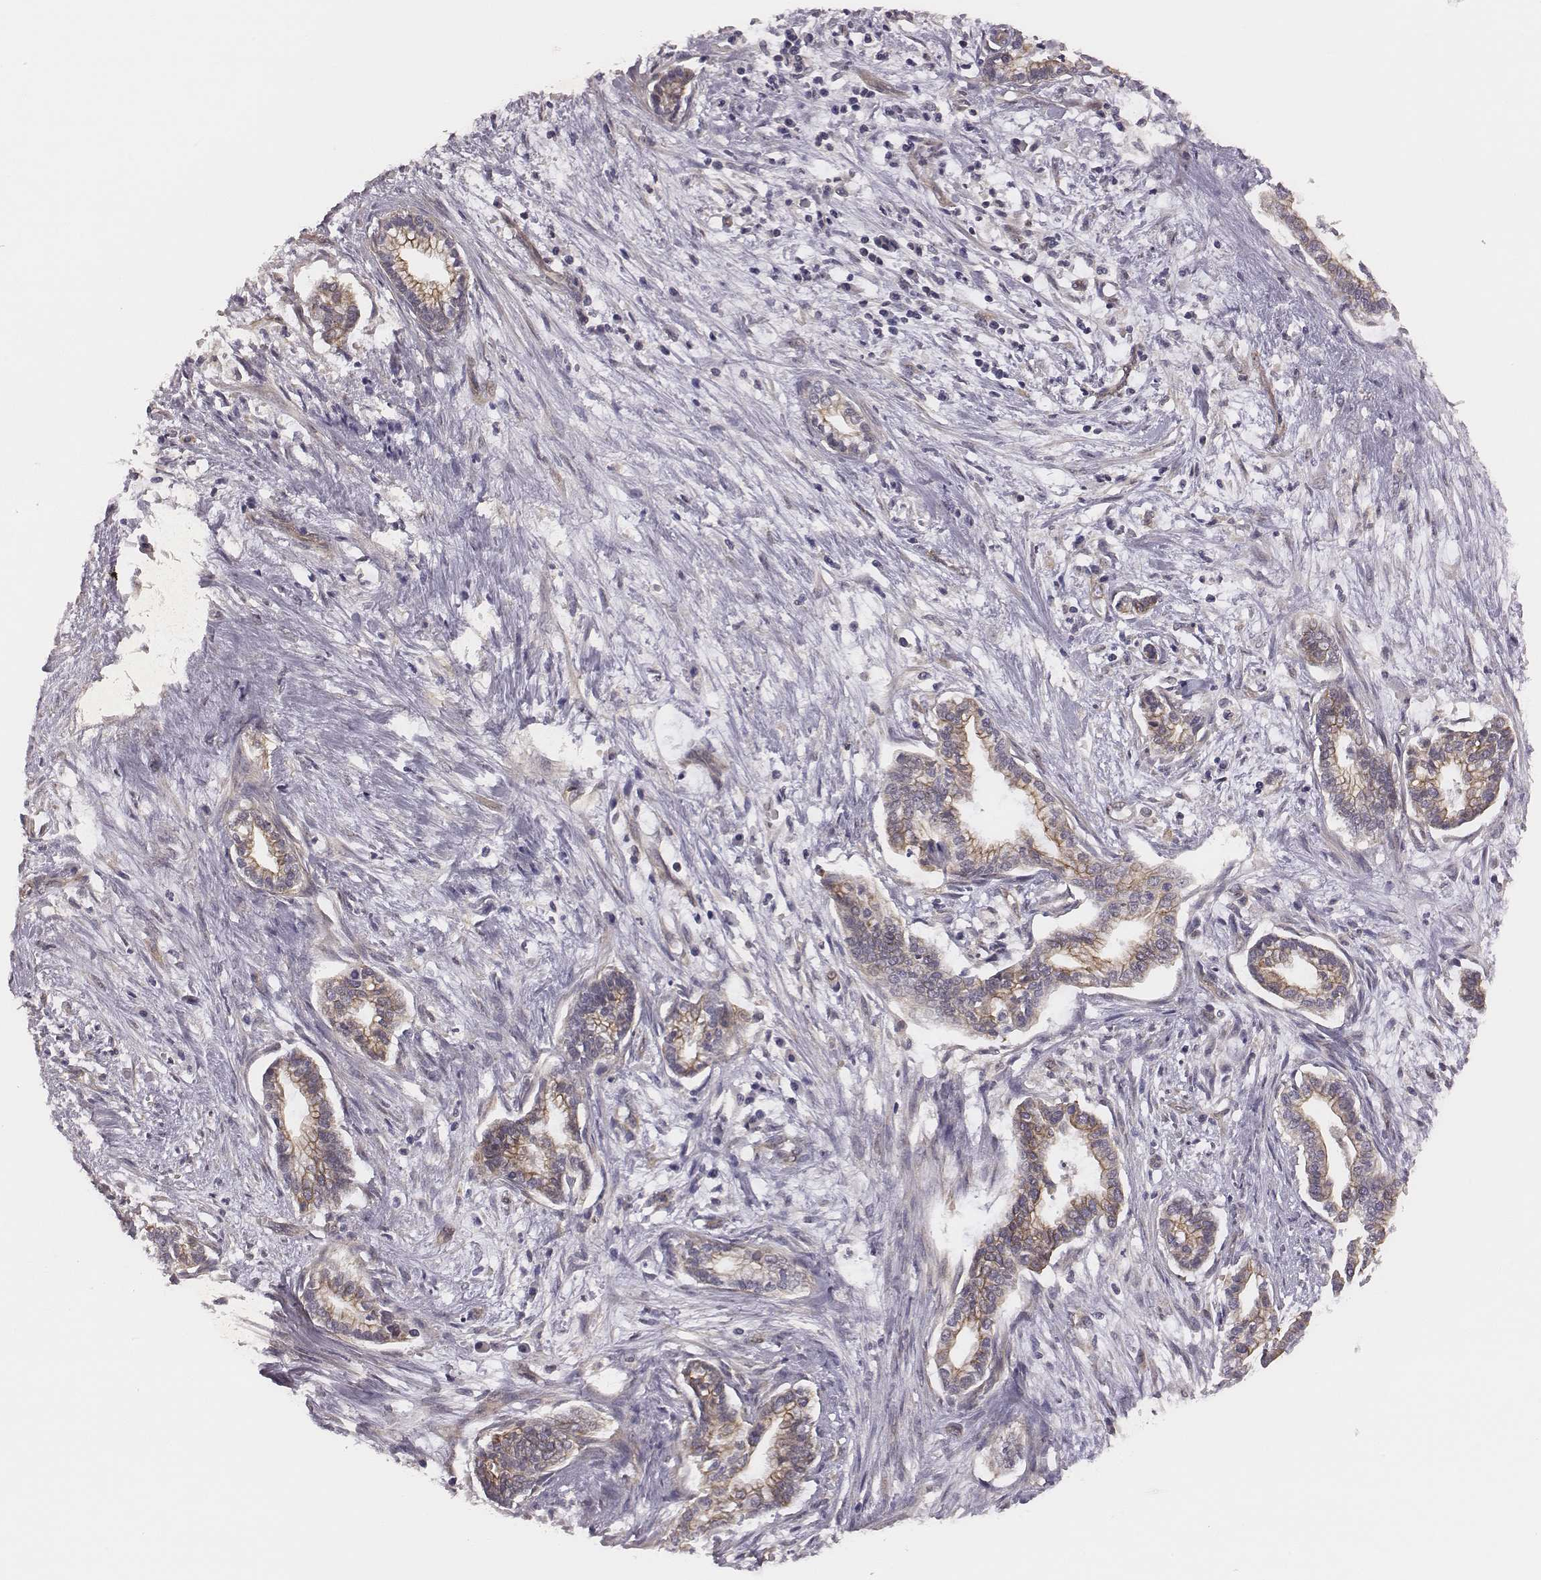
{"staining": {"intensity": "moderate", "quantity": "25%-75%", "location": "cytoplasmic/membranous"}, "tissue": "cervical cancer", "cell_type": "Tumor cells", "image_type": "cancer", "snomed": [{"axis": "morphology", "description": "Adenocarcinoma, NOS"}, {"axis": "topography", "description": "Cervix"}], "caption": "DAB (3,3'-diaminobenzidine) immunohistochemical staining of cervical adenocarcinoma exhibits moderate cytoplasmic/membranous protein positivity in about 25%-75% of tumor cells. (IHC, brightfield microscopy, high magnification).", "gene": "SCARF1", "patient": {"sex": "female", "age": 62}}